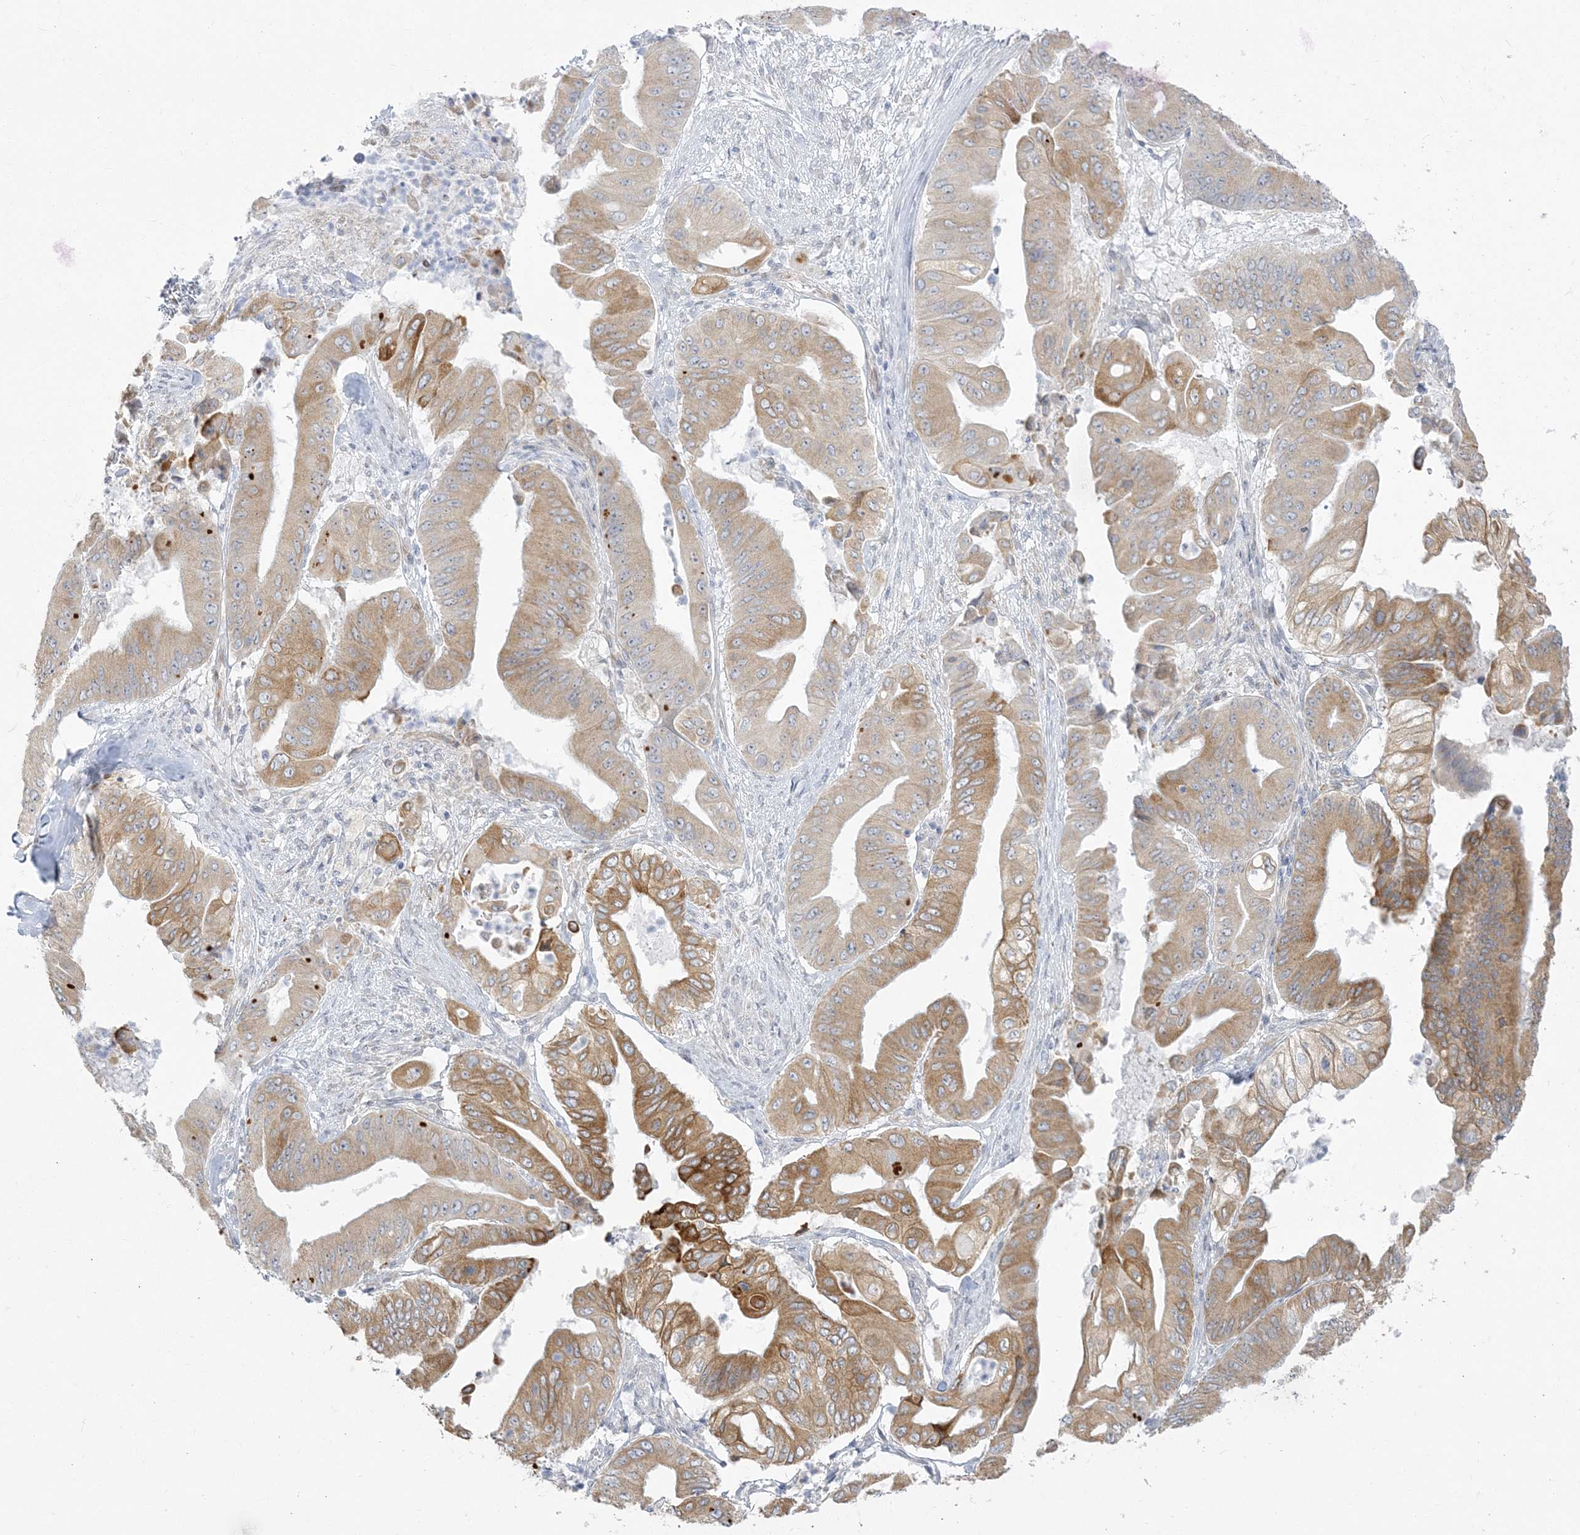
{"staining": {"intensity": "moderate", "quantity": ">75%", "location": "cytoplasmic/membranous"}, "tissue": "pancreatic cancer", "cell_type": "Tumor cells", "image_type": "cancer", "snomed": [{"axis": "morphology", "description": "Adenocarcinoma, NOS"}, {"axis": "topography", "description": "Pancreas"}], "caption": "Immunohistochemistry of human pancreatic cancer shows medium levels of moderate cytoplasmic/membranous expression in approximately >75% of tumor cells.", "gene": "ZC3H6", "patient": {"sex": "female", "age": 77}}